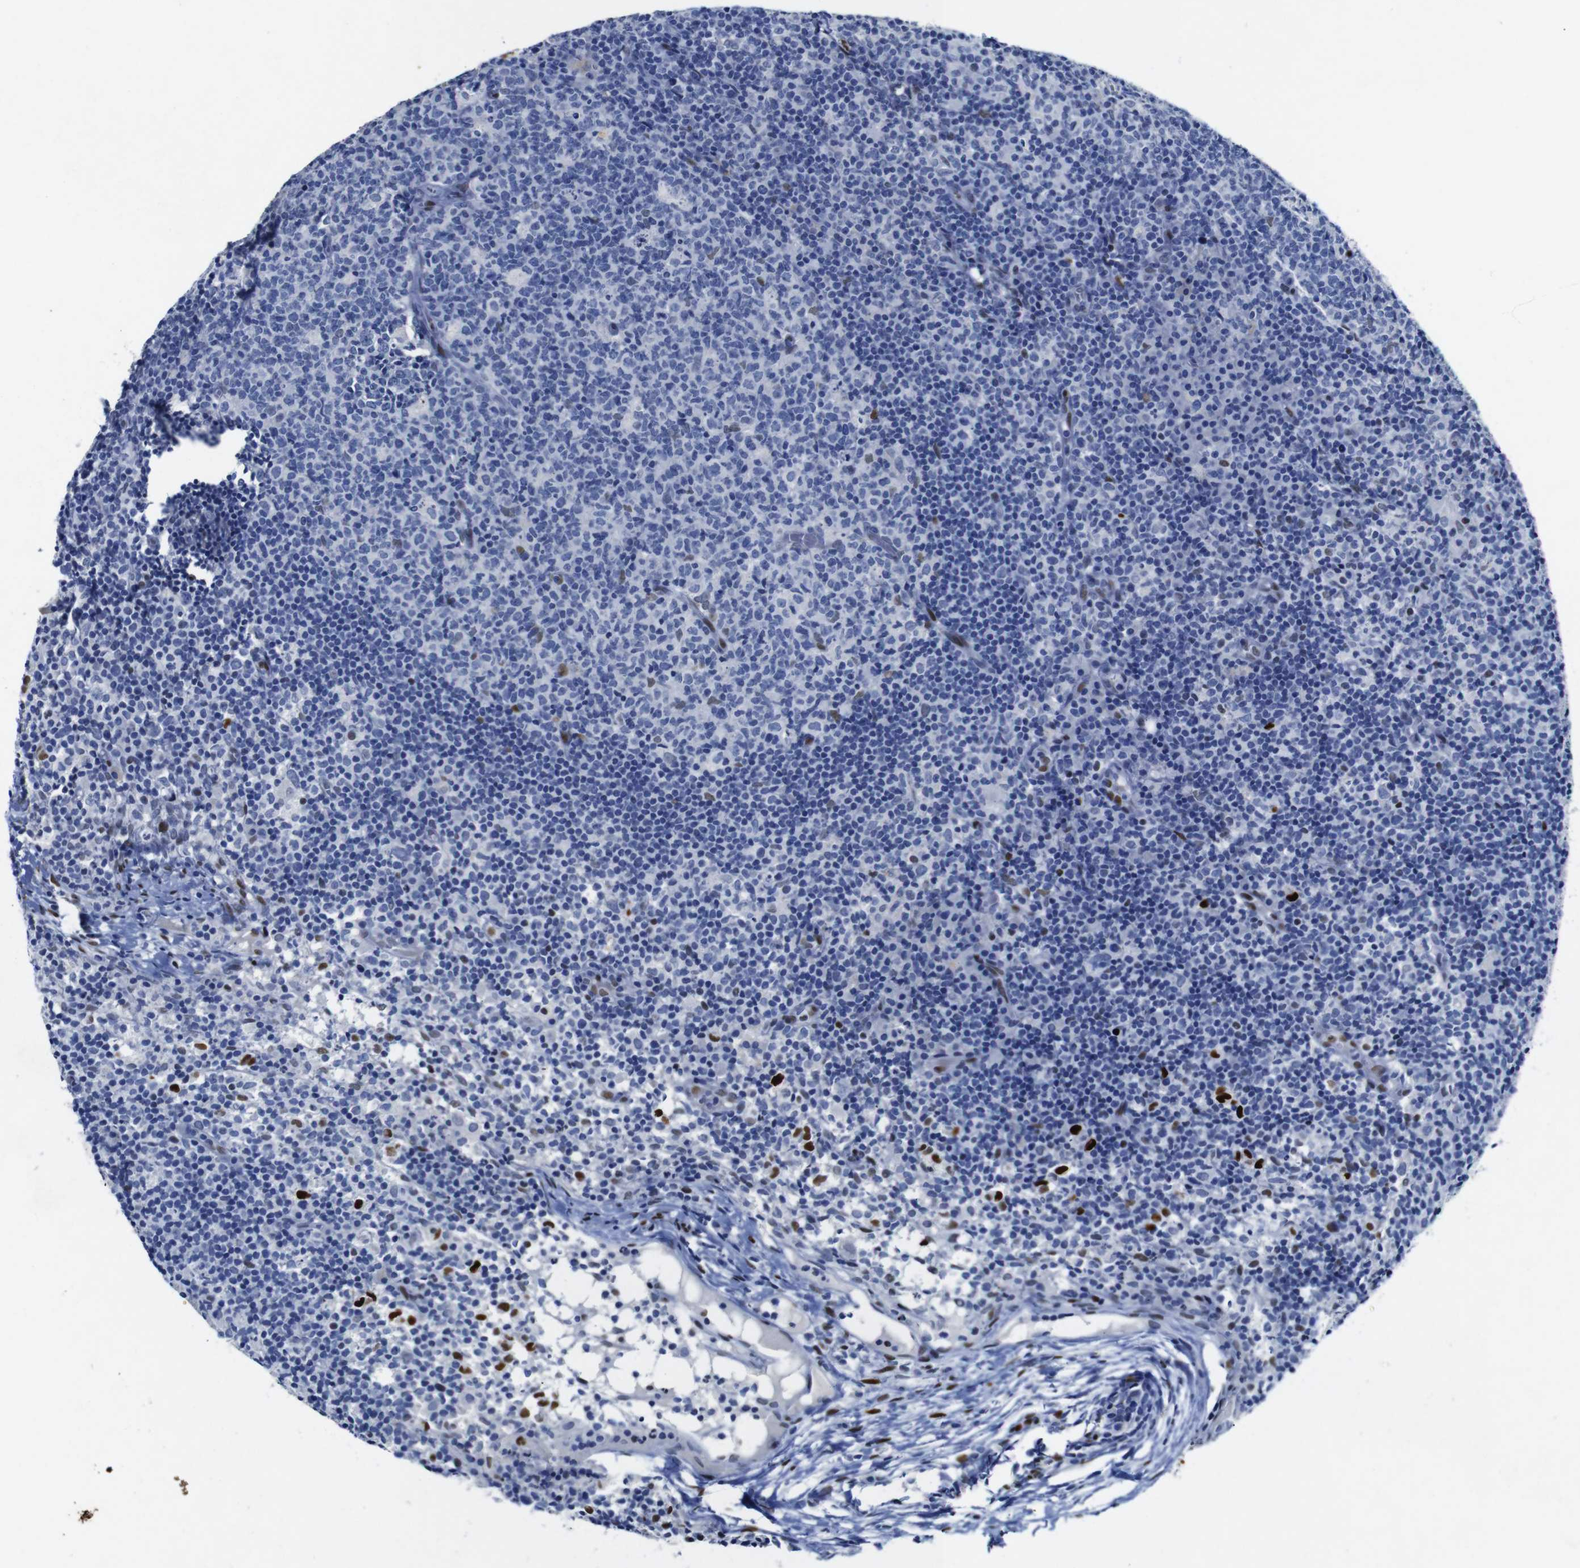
{"staining": {"intensity": "moderate", "quantity": "<25%", "location": "nuclear"}, "tissue": "lymph node", "cell_type": "Germinal center cells", "image_type": "normal", "snomed": [{"axis": "morphology", "description": "Normal tissue, NOS"}, {"axis": "morphology", "description": "Inflammation, NOS"}, {"axis": "topography", "description": "Lymph node"}], "caption": "Immunohistochemical staining of normal human lymph node demonstrates <25% levels of moderate nuclear protein expression in approximately <25% of germinal center cells.", "gene": "FOSL2", "patient": {"sex": "male", "age": 55}}